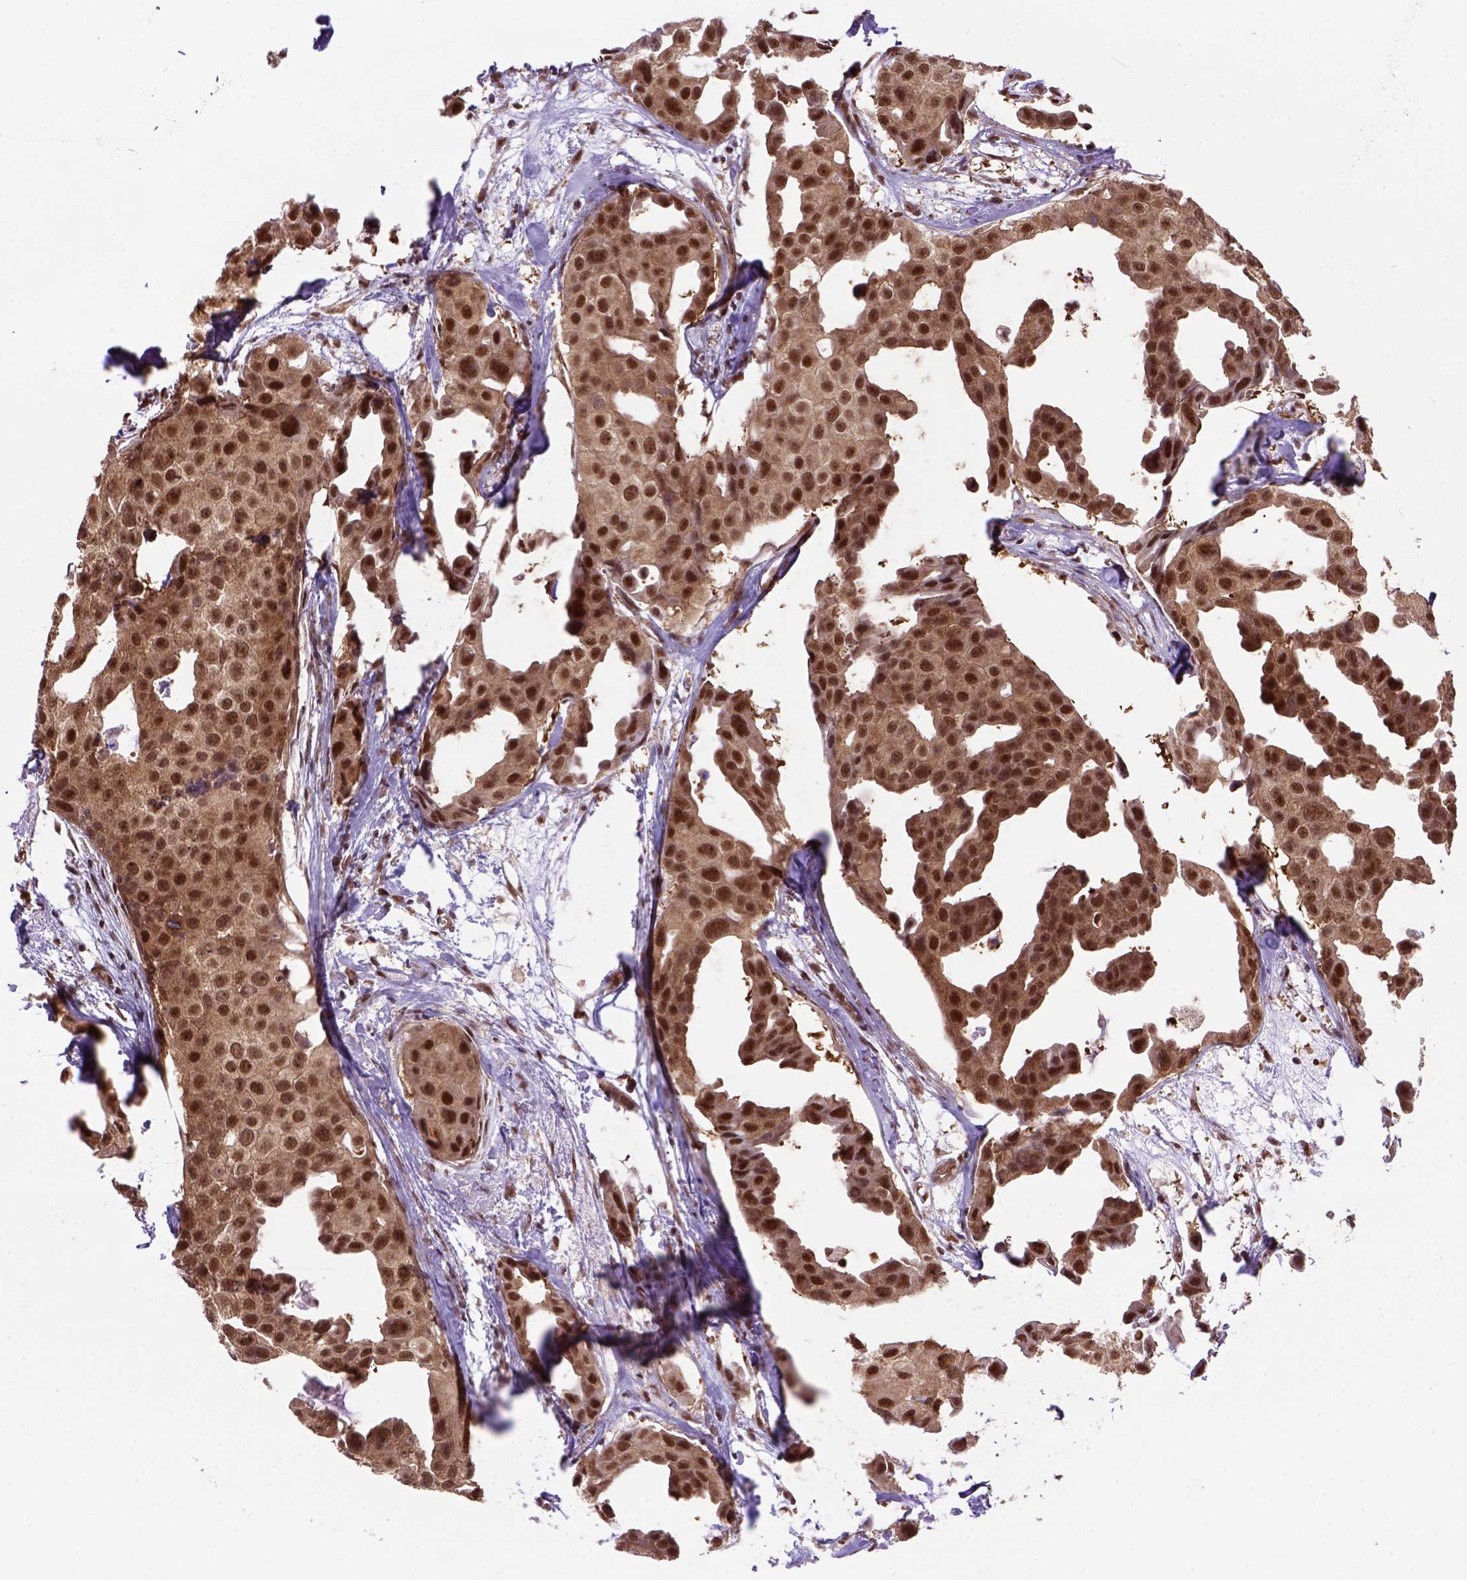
{"staining": {"intensity": "strong", "quantity": ">75%", "location": "cytoplasmic/membranous,nuclear"}, "tissue": "breast cancer", "cell_type": "Tumor cells", "image_type": "cancer", "snomed": [{"axis": "morphology", "description": "Duct carcinoma"}, {"axis": "topography", "description": "Breast"}], "caption": "Breast cancer (infiltrating ductal carcinoma) stained with immunohistochemistry shows strong cytoplasmic/membranous and nuclear expression in approximately >75% of tumor cells.", "gene": "PSMC2", "patient": {"sex": "female", "age": 38}}